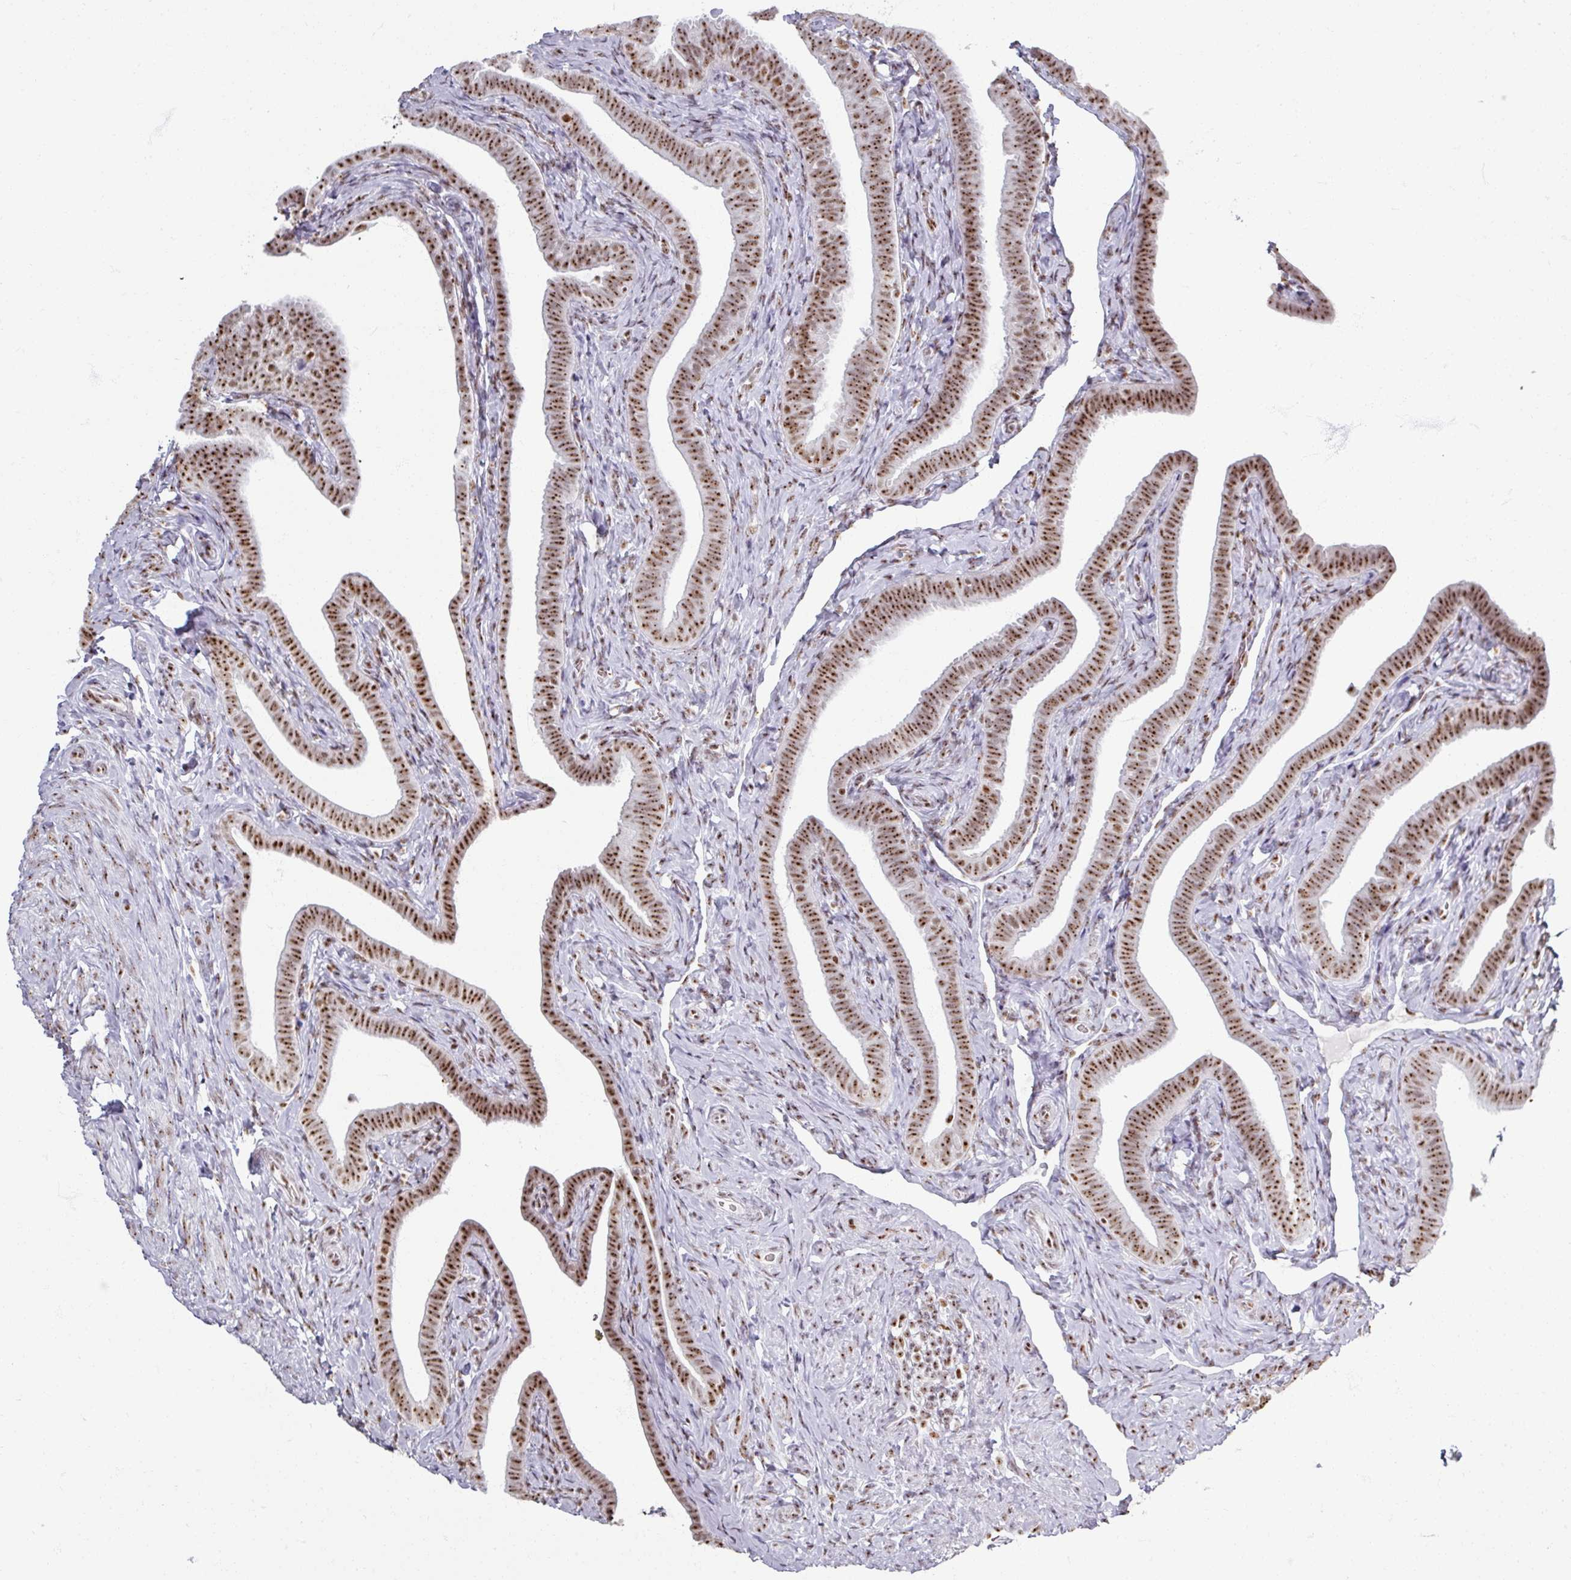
{"staining": {"intensity": "strong", "quantity": ">75%", "location": "nuclear"}, "tissue": "fallopian tube", "cell_type": "Glandular cells", "image_type": "normal", "snomed": [{"axis": "morphology", "description": "Normal tissue, NOS"}, {"axis": "topography", "description": "Fallopian tube"}], "caption": "Strong nuclear protein expression is present in about >75% of glandular cells in fallopian tube. The staining was performed using DAB to visualize the protein expression in brown, while the nuclei were stained in blue with hematoxylin (Magnification: 20x).", "gene": "ADAR", "patient": {"sex": "female", "age": 69}}